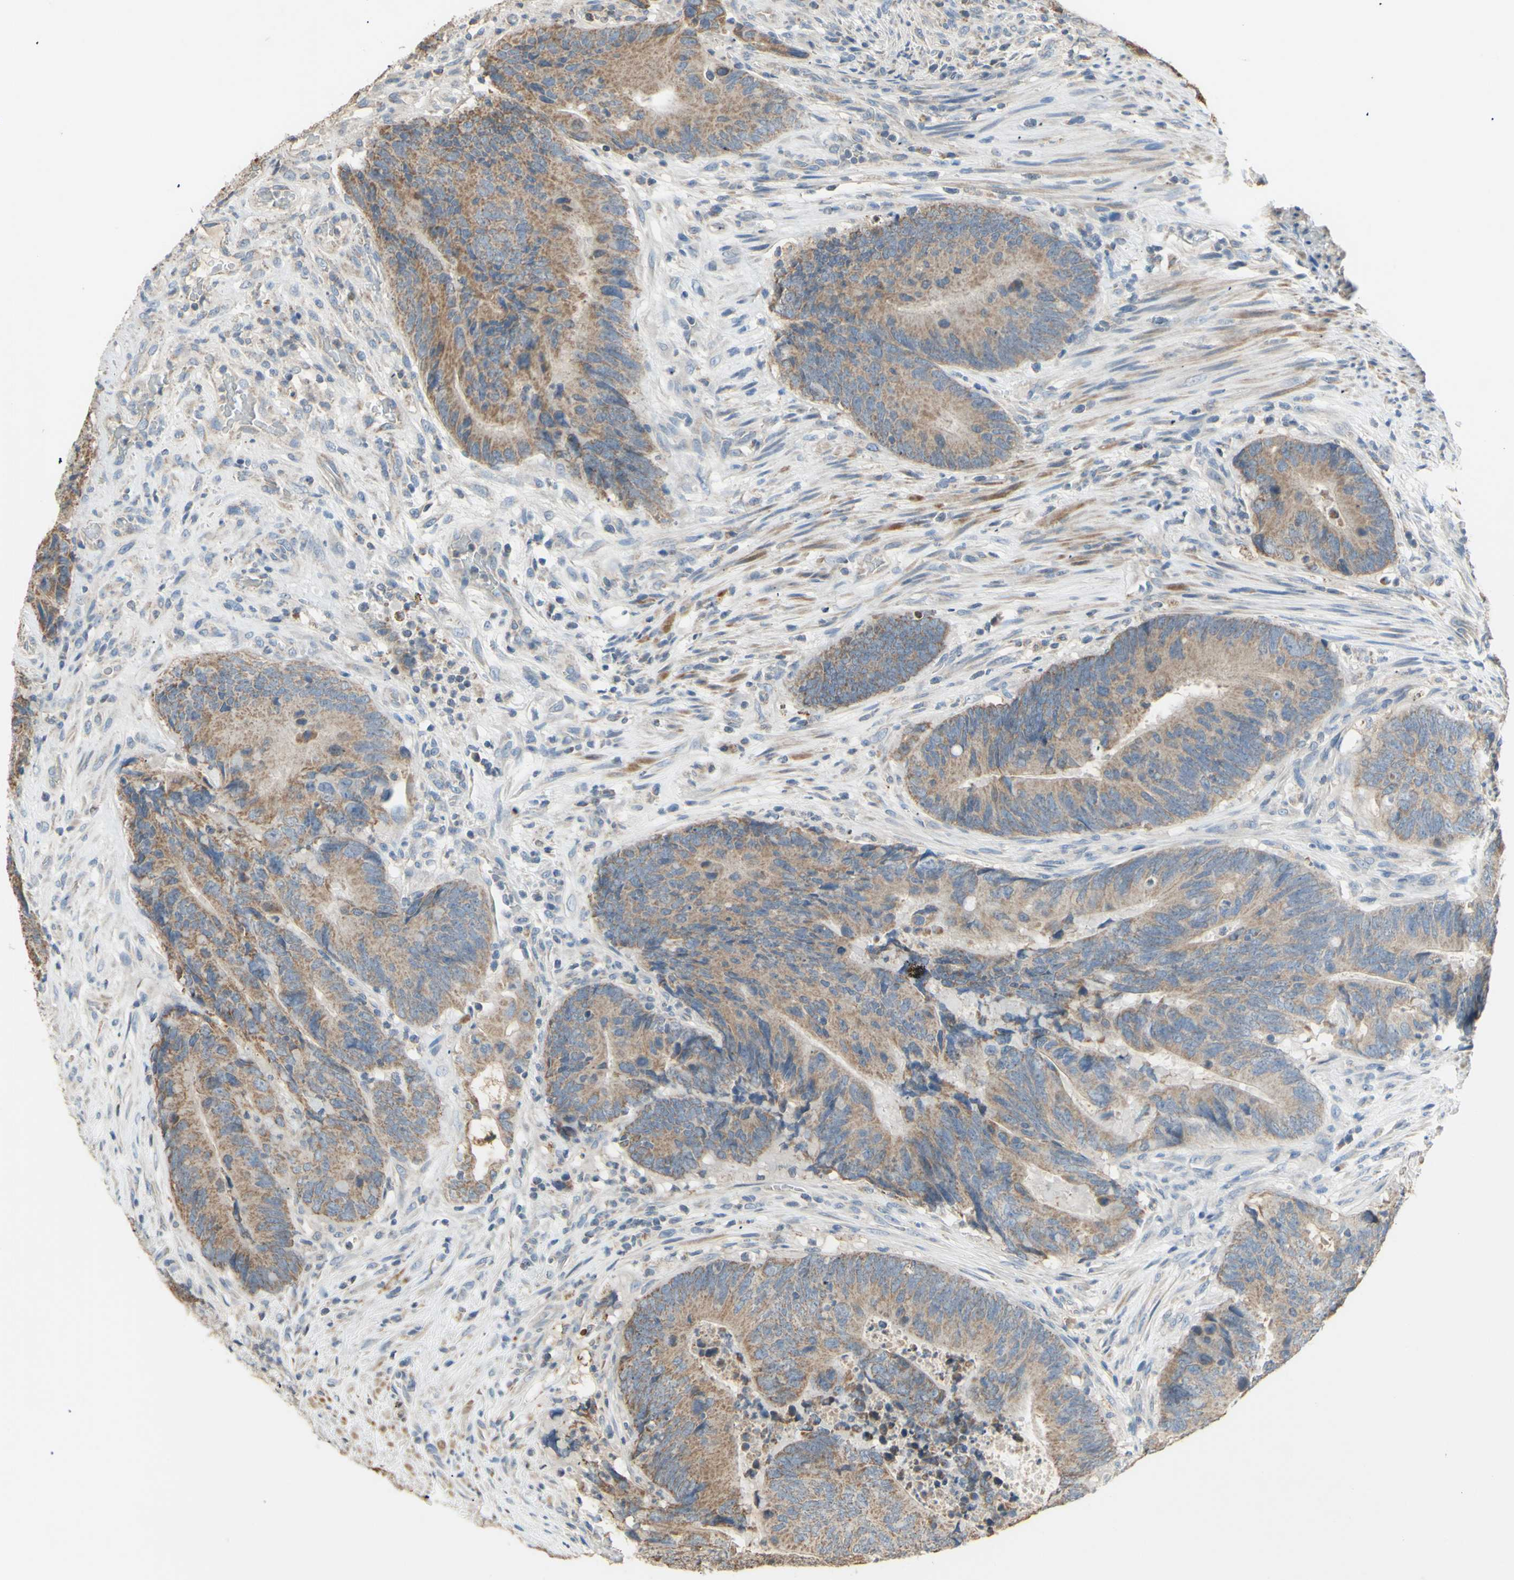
{"staining": {"intensity": "moderate", "quantity": ">75%", "location": "cytoplasmic/membranous"}, "tissue": "colorectal cancer", "cell_type": "Tumor cells", "image_type": "cancer", "snomed": [{"axis": "morphology", "description": "Normal tissue, NOS"}, {"axis": "morphology", "description": "Adenocarcinoma, NOS"}, {"axis": "topography", "description": "Colon"}], "caption": "Human adenocarcinoma (colorectal) stained with a protein marker demonstrates moderate staining in tumor cells.", "gene": "PTGIS", "patient": {"sex": "male", "age": 56}}